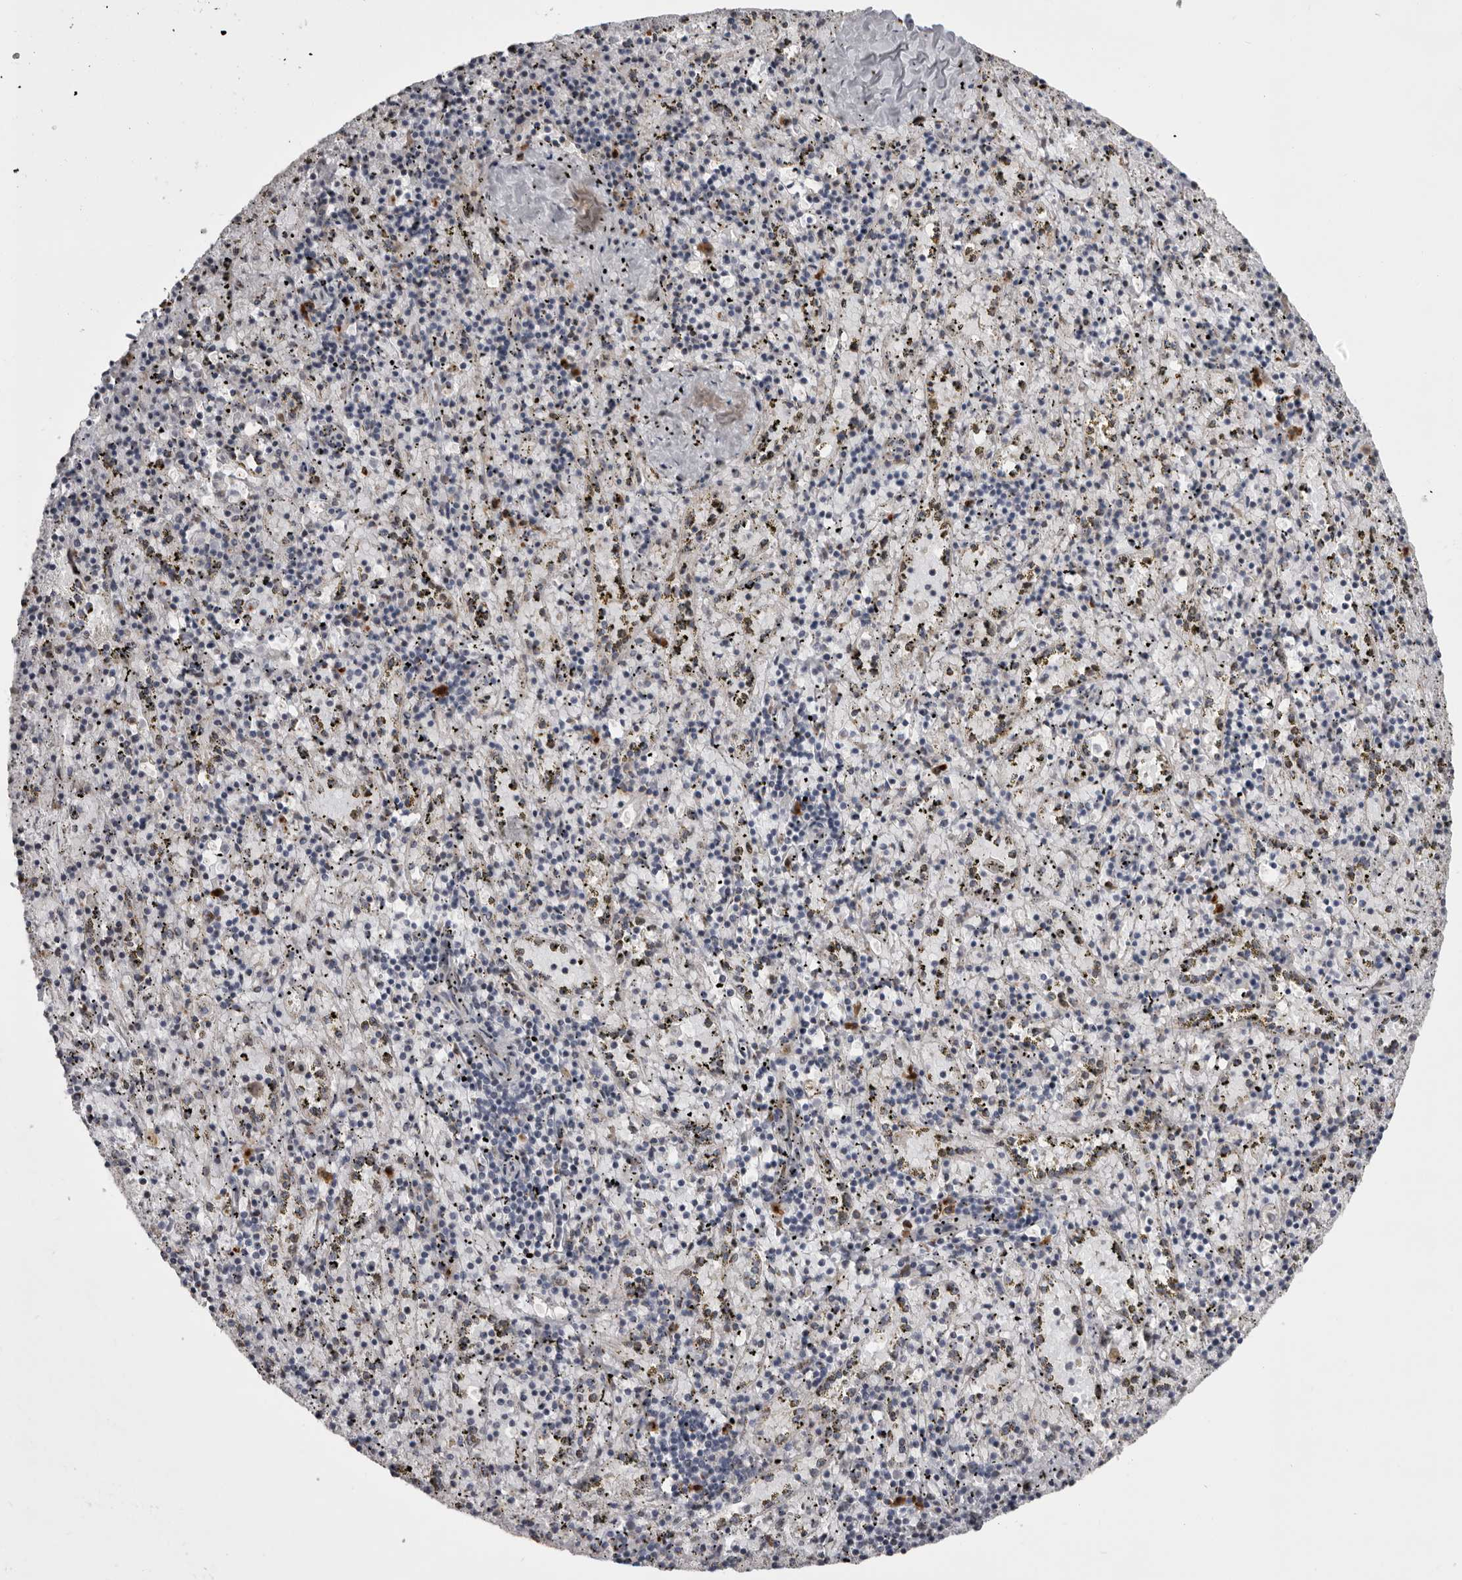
{"staining": {"intensity": "moderate", "quantity": "25%-75%", "location": "cytoplasmic/membranous"}, "tissue": "spleen", "cell_type": "Cells in red pulp", "image_type": "normal", "snomed": [{"axis": "morphology", "description": "Normal tissue, NOS"}, {"axis": "topography", "description": "Spleen"}], "caption": "Immunohistochemical staining of normal human spleen demonstrates moderate cytoplasmic/membranous protein staining in approximately 25%-75% of cells in red pulp.", "gene": "WDR47", "patient": {"sex": "male", "age": 11}}